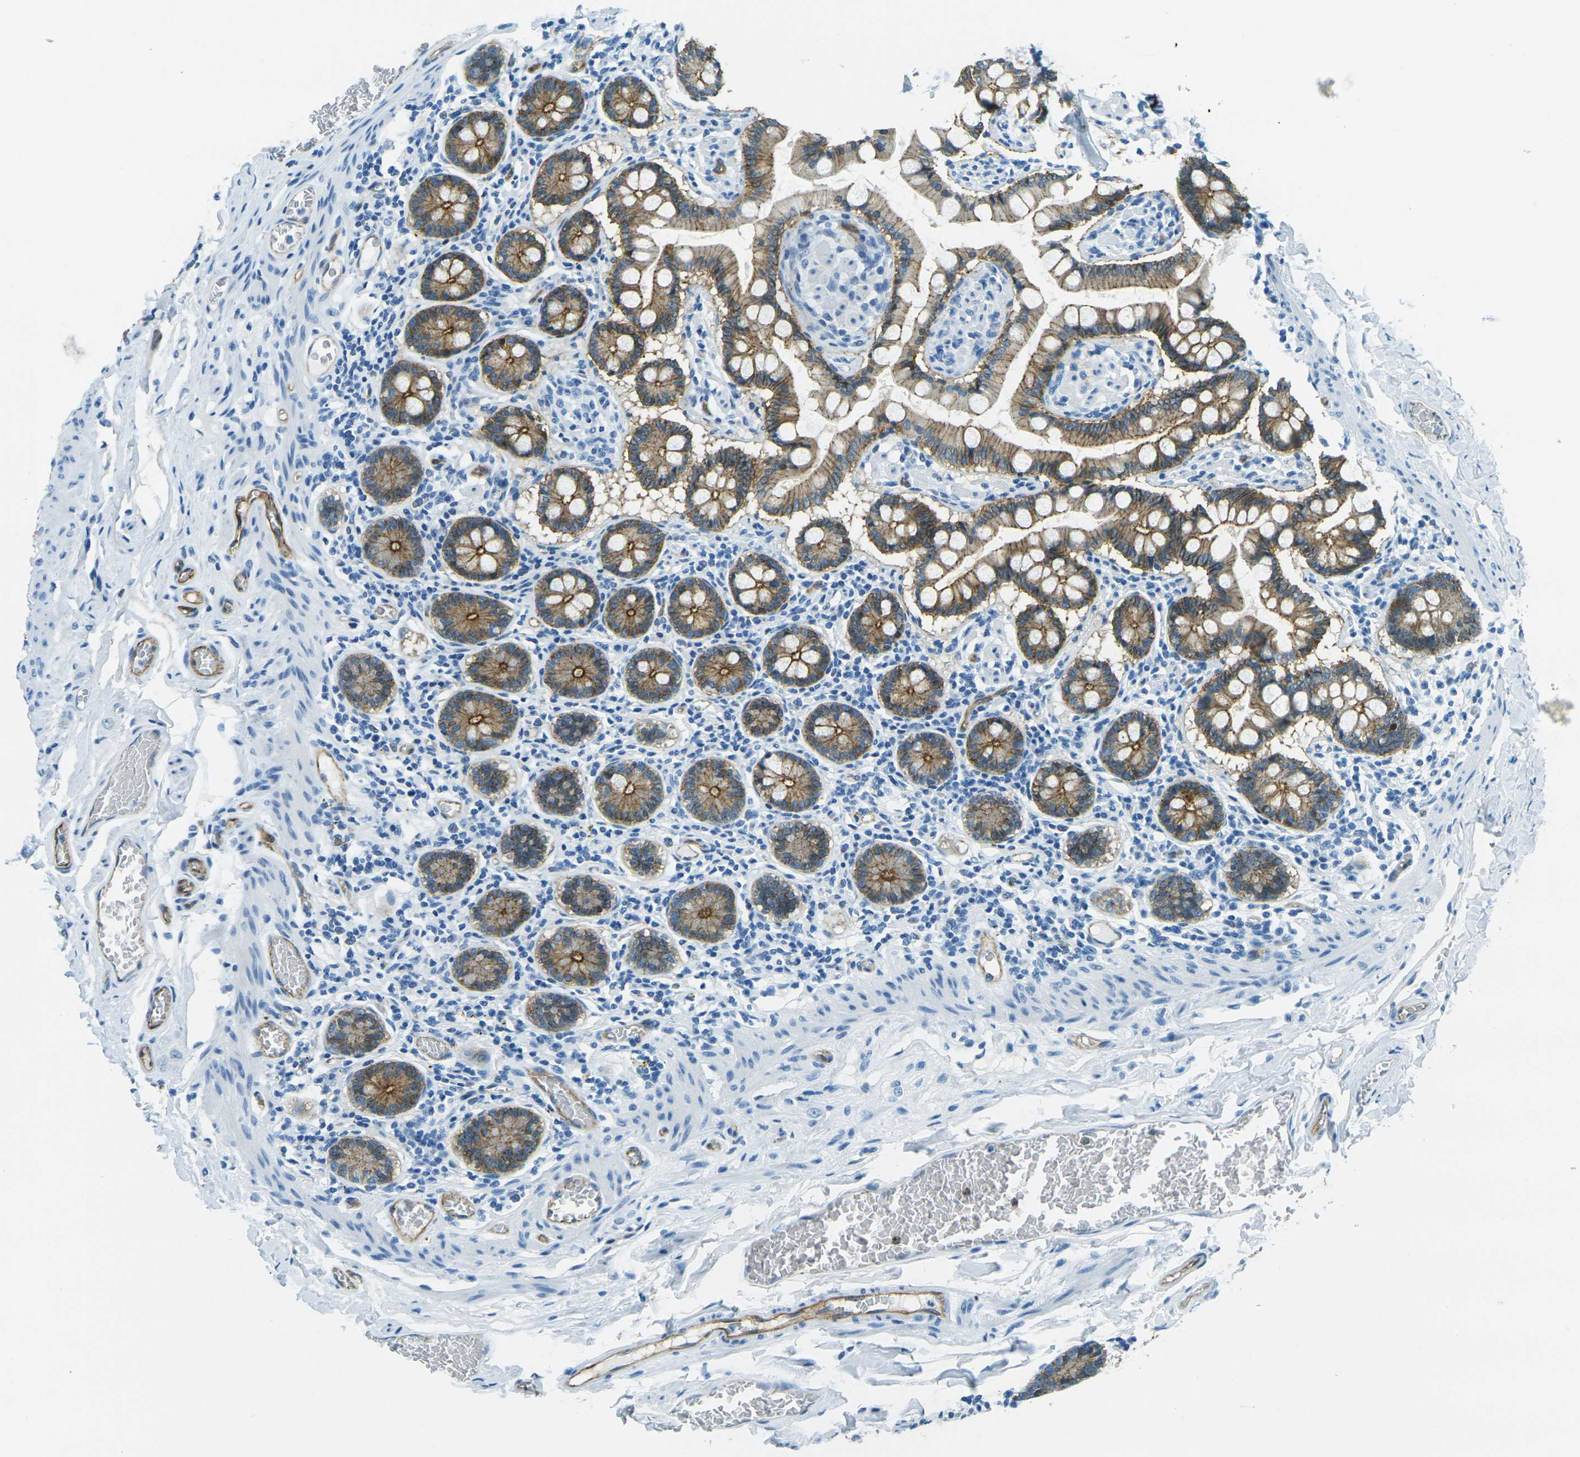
{"staining": {"intensity": "moderate", "quantity": ">75%", "location": "cytoplasmic/membranous"}, "tissue": "small intestine", "cell_type": "Glandular cells", "image_type": "normal", "snomed": [{"axis": "morphology", "description": "Normal tissue, NOS"}, {"axis": "topography", "description": "Small intestine"}], "caption": "This photomicrograph displays immunohistochemistry staining of unremarkable small intestine, with medium moderate cytoplasmic/membranous positivity in approximately >75% of glandular cells.", "gene": "OCLN", "patient": {"sex": "male", "age": 41}}